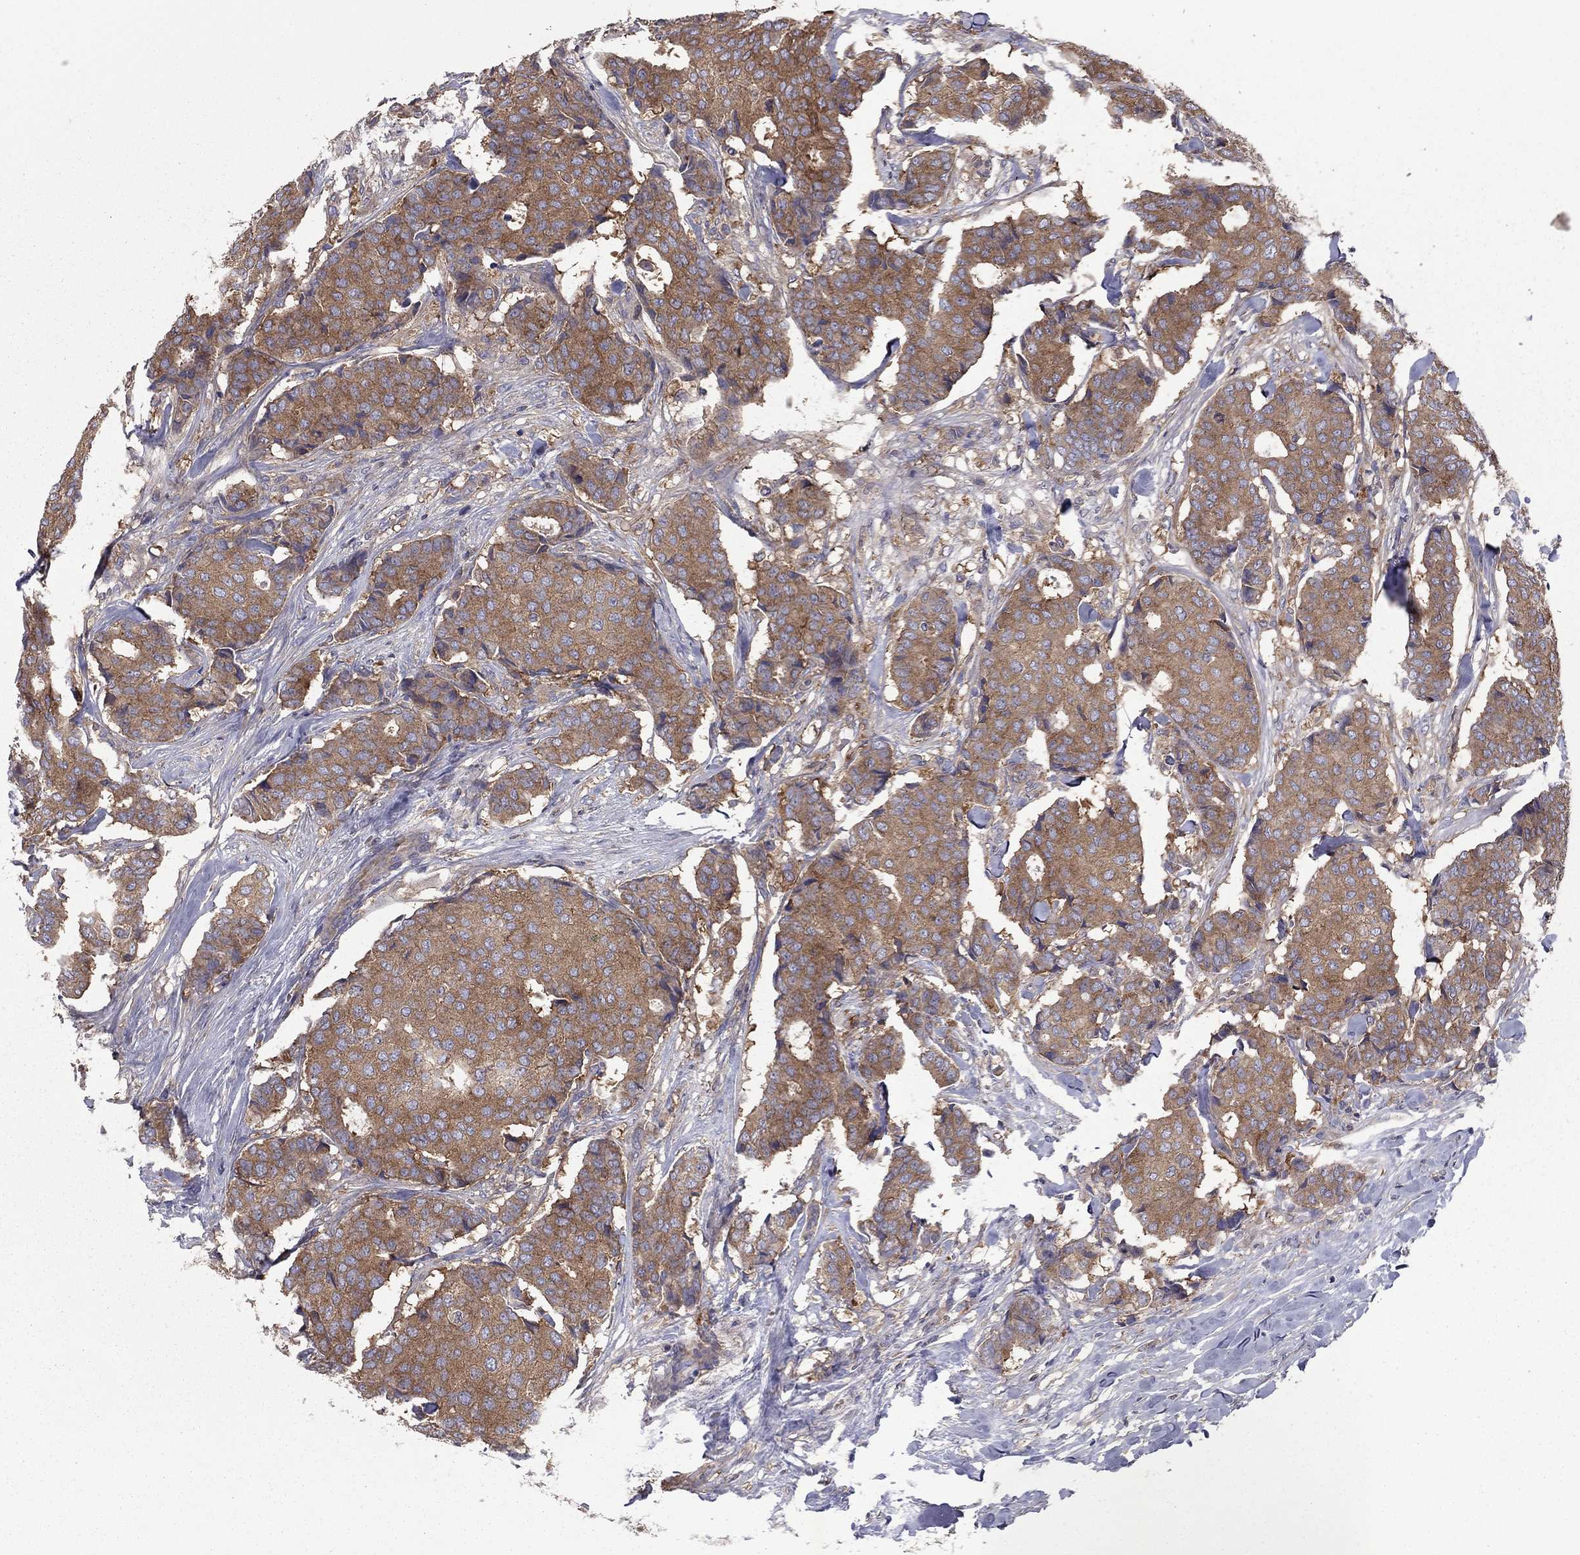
{"staining": {"intensity": "moderate", "quantity": ">75%", "location": "cytoplasmic/membranous"}, "tissue": "breast cancer", "cell_type": "Tumor cells", "image_type": "cancer", "snomed": [{"axis": "morphology", "description": "Duct carcinoma"}, {"axis": "topography", "description": "Breast"}], "caption": "Moderate cytoplasmic/membranous protein positivity is identified in about >75% of tumor cells in infiltrating ductal carcinoma (breast). (DAB (3,3'-diaminobenzidine) IHC, brown staining for protein, blue staining for nuclei).", "gene": "RNF123", "patient": {"sex": "female", "age": 75}}